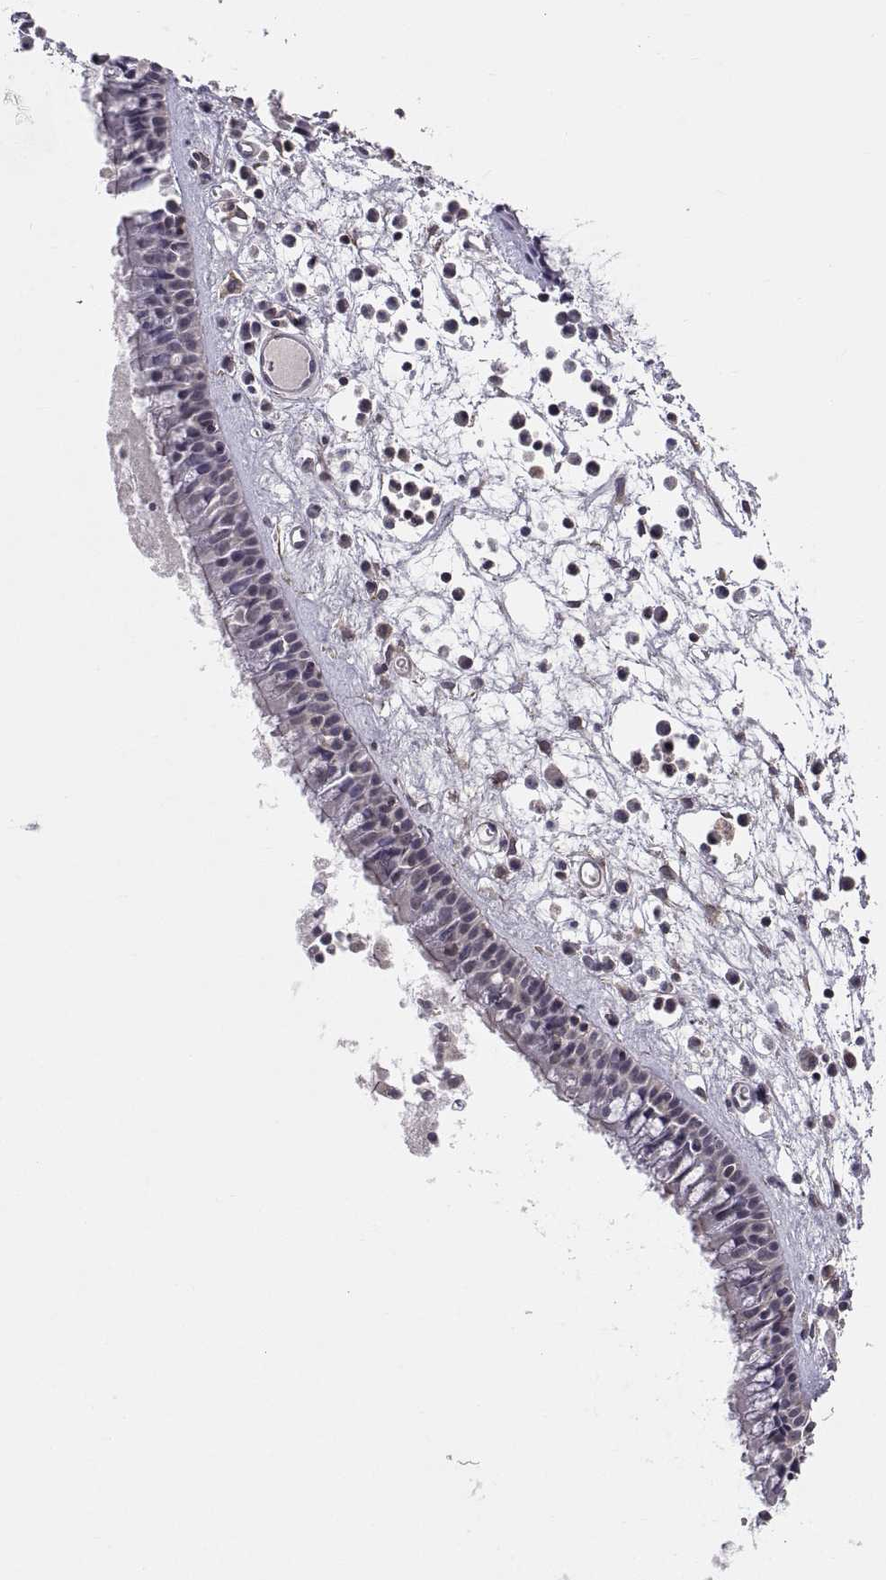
{"staining": {"intensity": "moderate", "quantity": "<25%", "location": "cytoplasmic/membranous"}, "tissue": "nasopharynx", "cell_type": "Respiratory epithelial cells", "image_type": "normal", "snomed": [{"axis": "morphology", "description": "Normal tissue, NOS"}, {"axis": "topography", "description": "Nasopharynx"}], "caption": "The histopathology image exhibits immunohistochemical staining of benign nasopharynx. There is moderate cytoplasmic/membranous expression is seen in approximately <25% of respiratory epithelial cells.", "gene": "ABL2", "patient": {"sex": "female", "age": 47}}